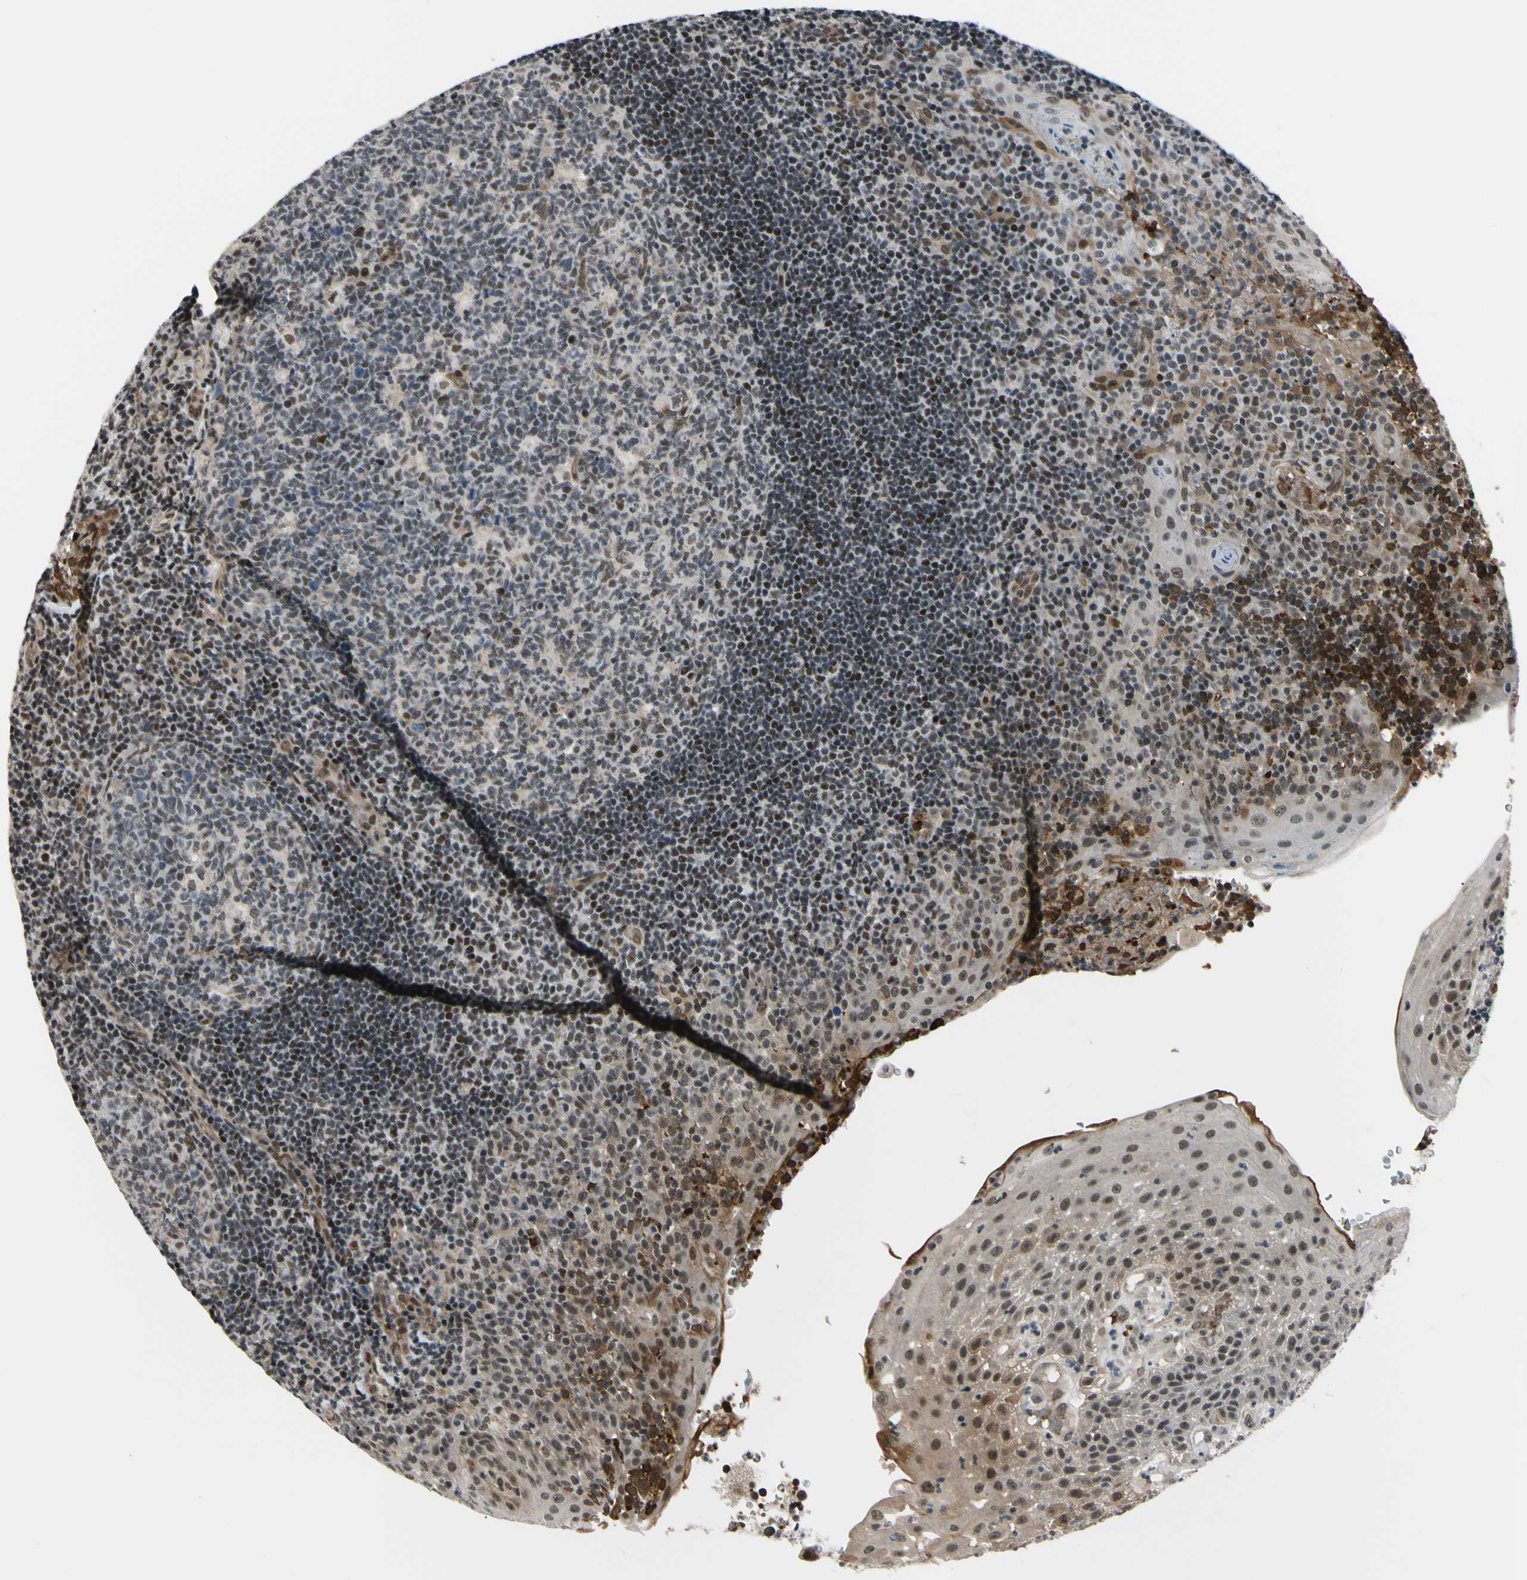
{"staining": {"intensity": "weak", "quantity": ">75%", "location": "nuclear"}, "tissue": "tonsil", "cell_type": "Germinal center cells", "image_type": "normal", "snomed": [{"axis": "morphology", "description": "Normal tissue, NOS"}, {"axis": "topography", "description": "Tonsil"}], "caption": "Brown immunohistochemical staining in unremarkable tonsil displays weak nuclear expression in approximately >75% of germinal center cells.", "gene": "THAP12", "patient": {"sex": "female", "age": 40}}